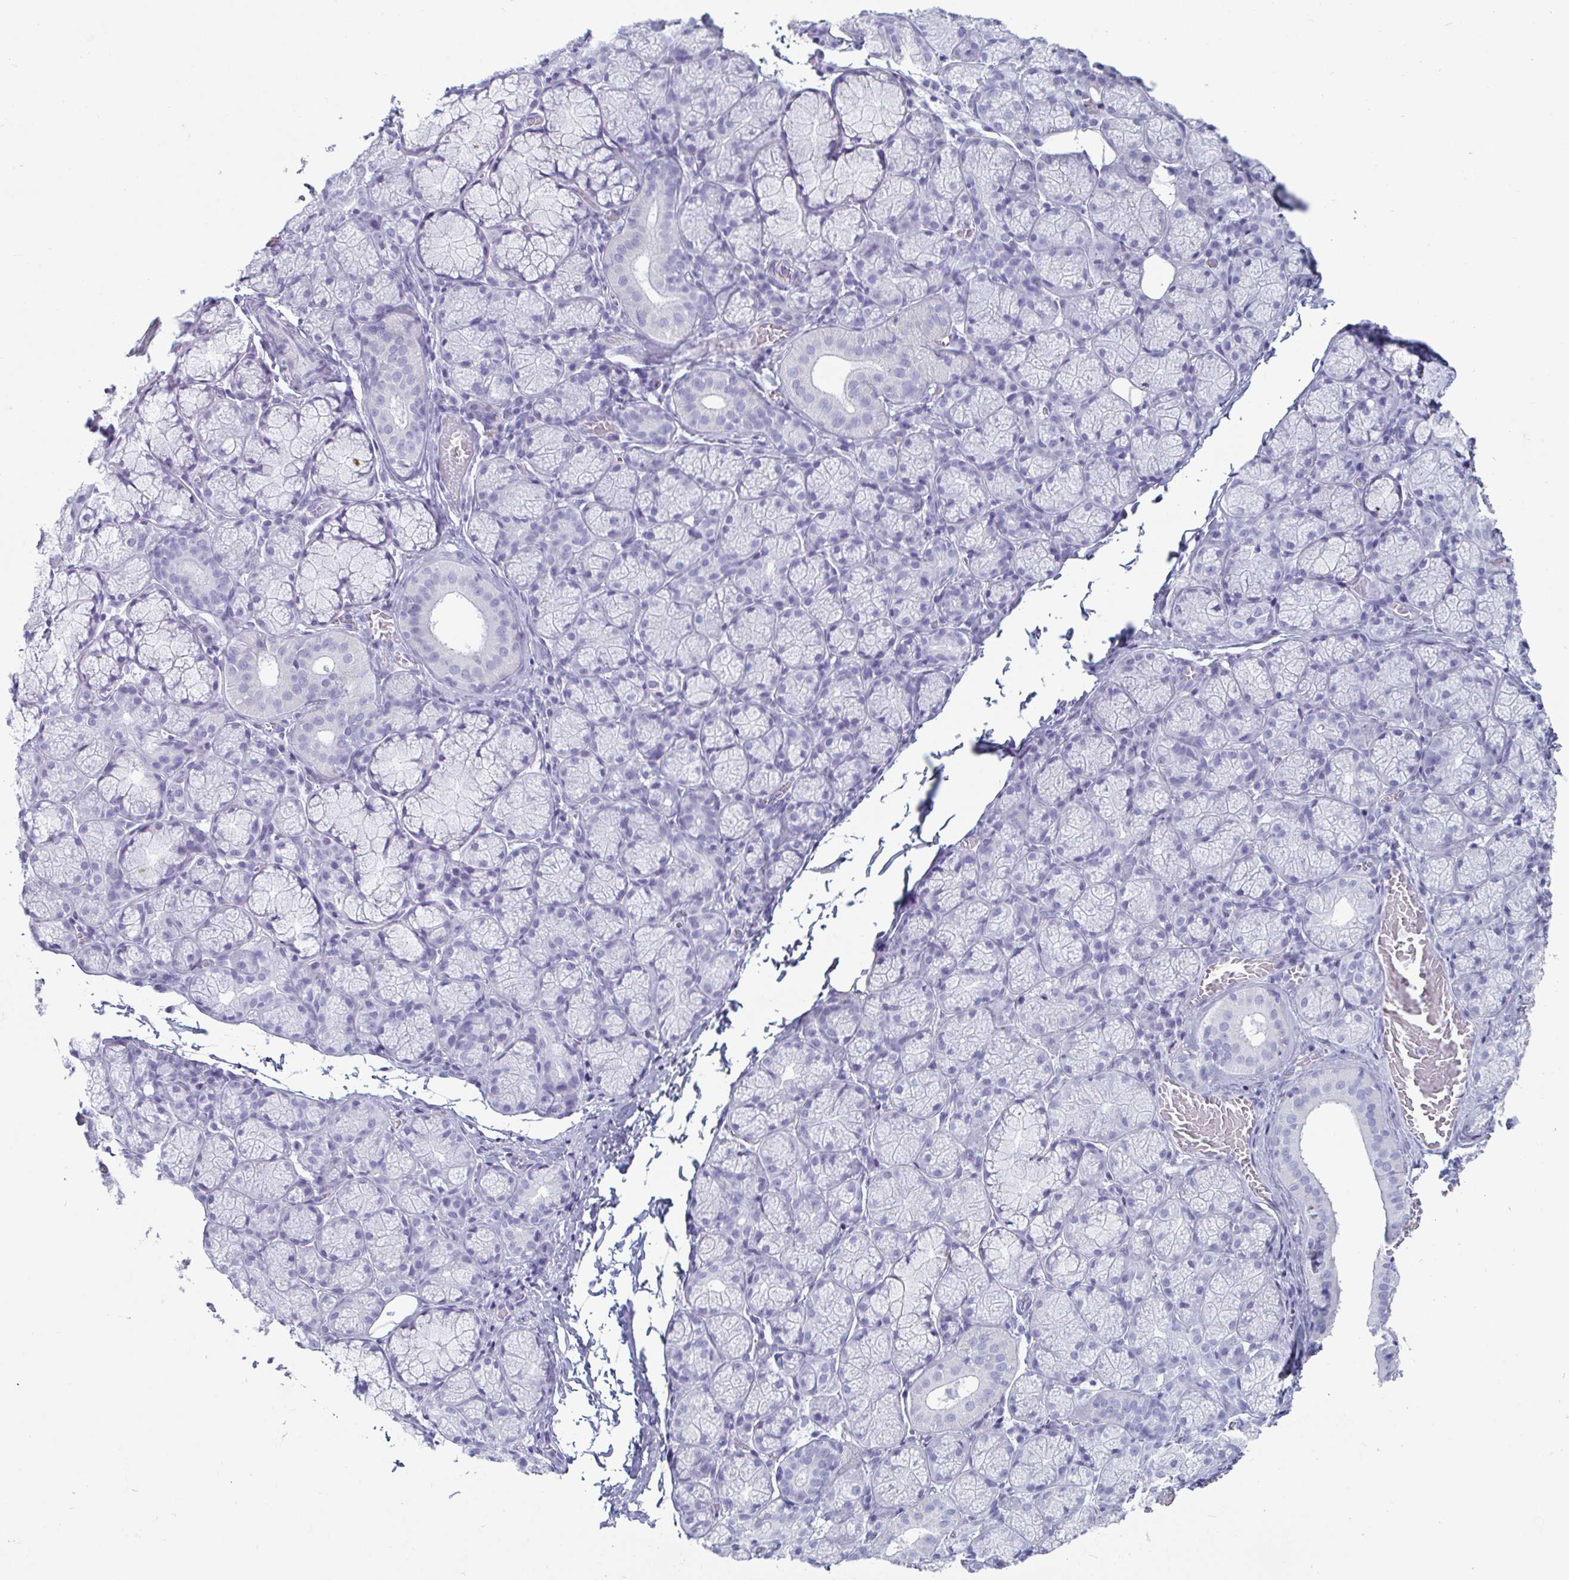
{"staining": {"intensity": "negative", "quantity": "none", "location": "none"}, "tissue": "salivary gland", "cell_type": "Glandular cells", "image_type": "normal", "snomed": [{"axis": "morphology", "description": "Normal tissue, NOS"}, {"axis": "topography", "description": "Salivary gland"}], "caption": "Micrograph shows no protein staining in glandular cells of normal salivary gland. The staining is performed using DAB (3,3'-diaminobenzidine) brown chromogen with nuclei counter-stained in using hematoxylin.", "gene": "CREG2", "patient": {"sex": "female", "age": 24}}